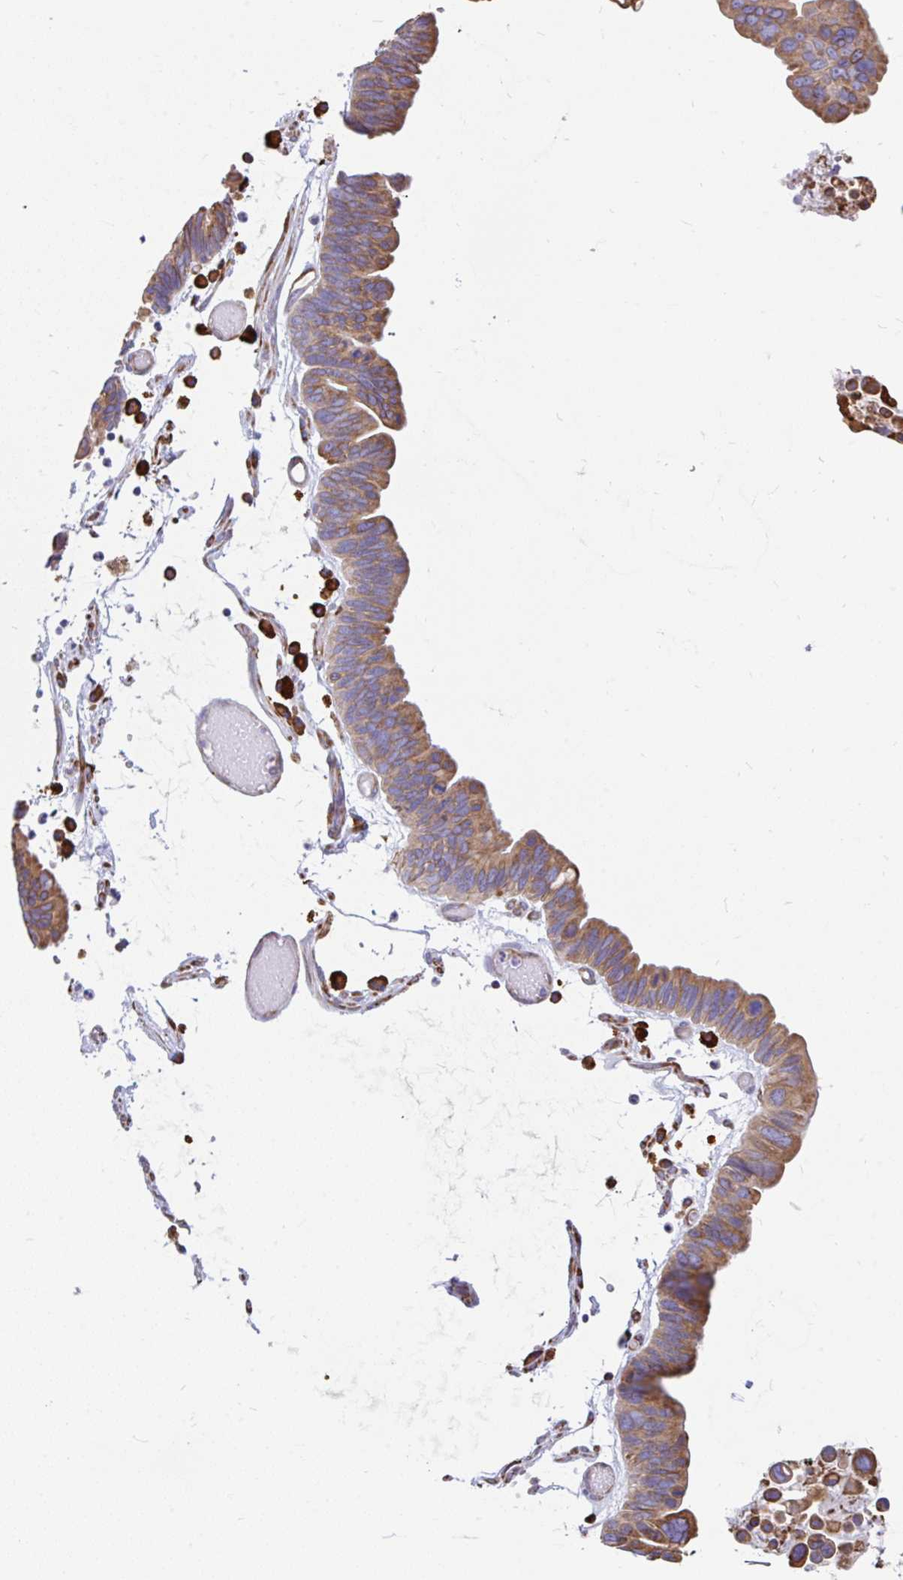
{"staining": {"intensity": "moderate", "quantity": ">75%", "location": "cytoplasmic/membranous"}, "tissue": "ovarian cancer", "cell_type": "Tumor cells", "image_type": "cancer", "snomed": [{"axis": "morphology", "description": "Cystadenocarcinoma, serous, NOS"}, {"axis": "topography", "description": "Ovary"}], "caption": "An immunohistochemistry photomicrograph of tumor tissue is shown. Protein staining in brown labels moderate cytoplasmic/membranous positivity in serous cystadenocarcinoma (ovarian) within tumor cells.", "gene": "EML5", "patient": {"sex": "female", "age": 56}}